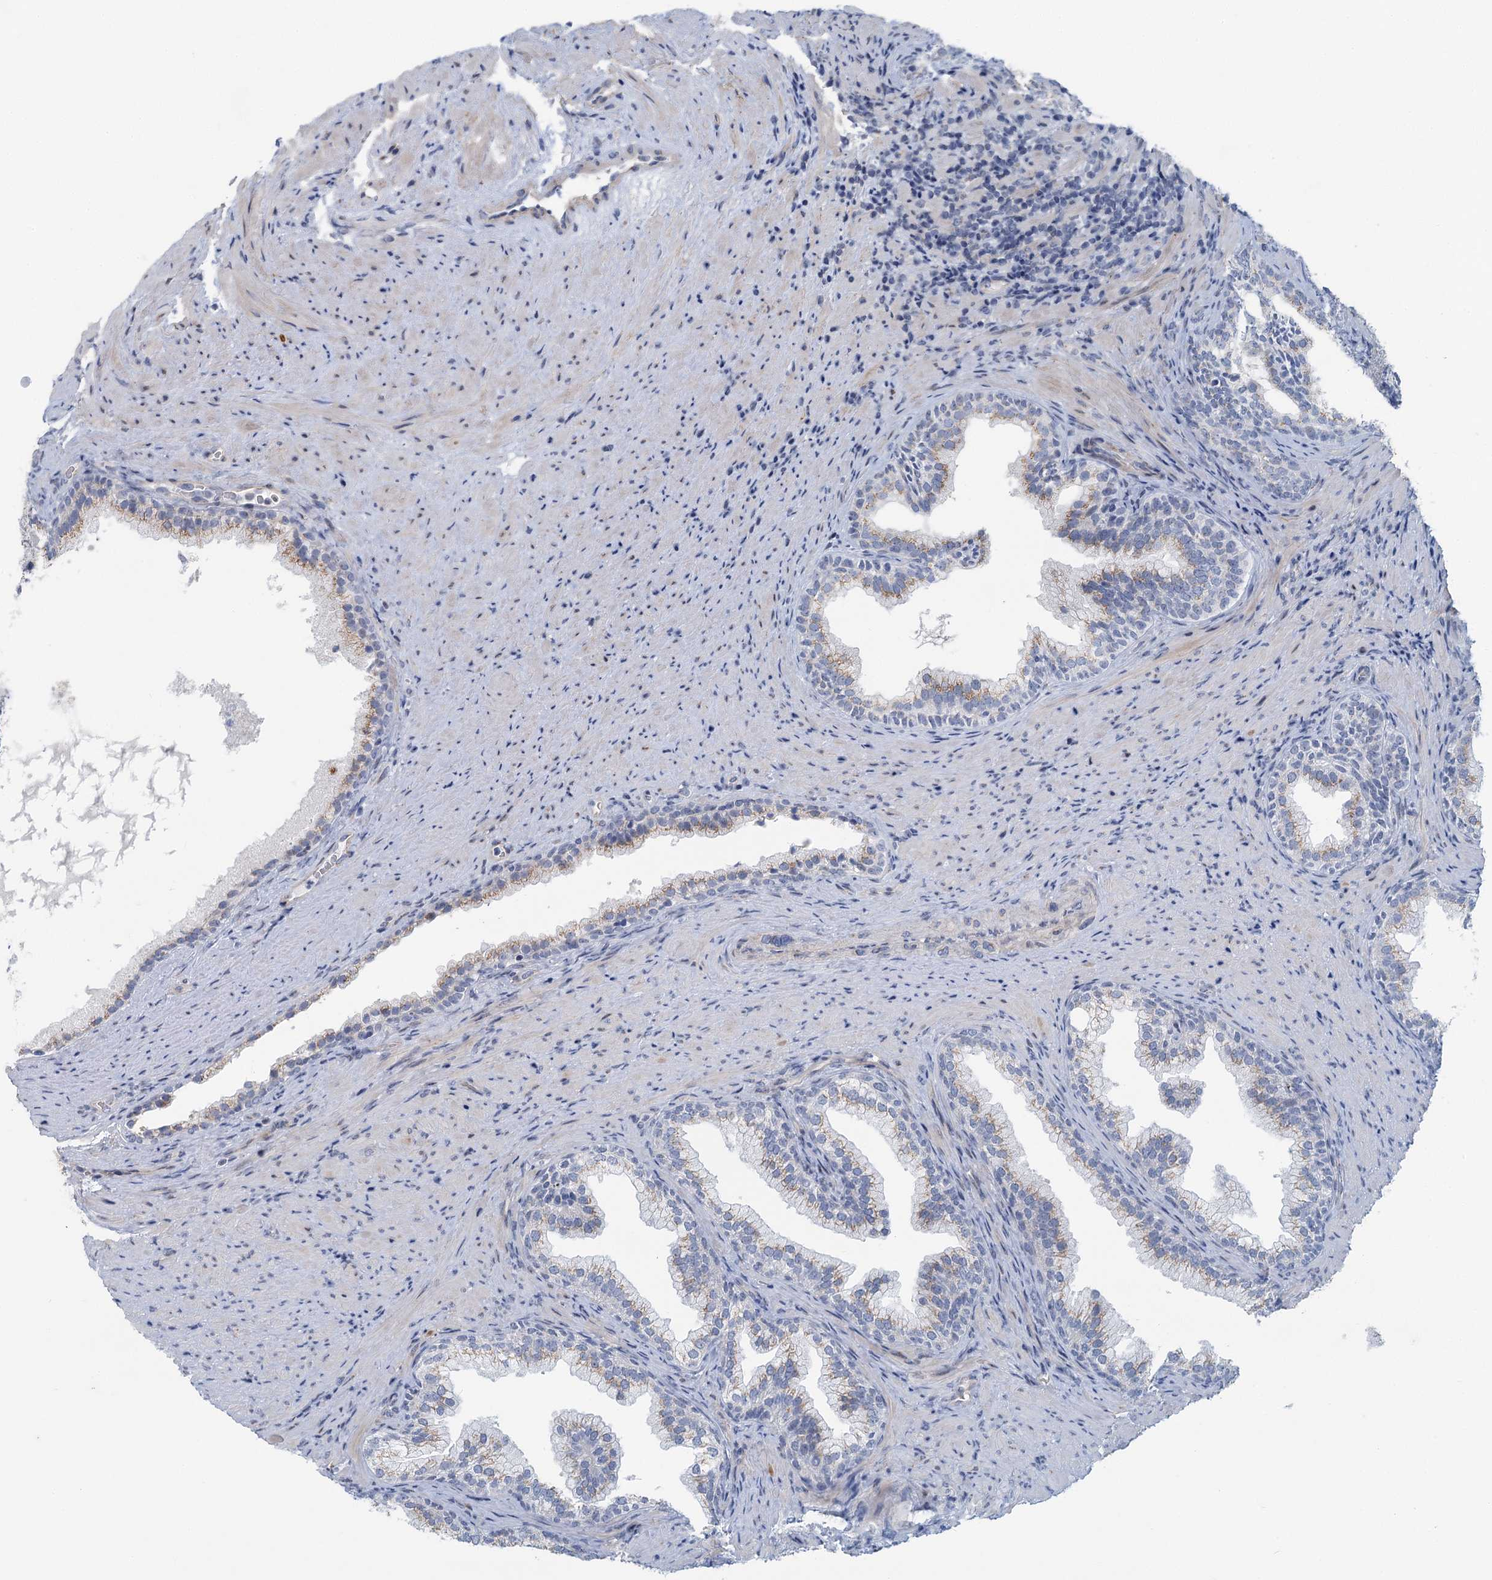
{"staining": {"intensity": "weak", "quantity": "25%-75%", "location": "cytoplasmic/membranous"}, "tissue": "prostate", "cell_type": "Glandular cells", "image_type": "normal", "snomed": [{"axis": "morphology", "description": "Normal tissue, NOS"}, {"axis": "topography", "description": "Prostate"}], "caption": "This photomicrograph reveals immunohistochemistry staining of normal human prostate, with low weak cytoplasmic/membranous expression in about 25%-75% of glandular cells.", "gene": "ZNF527", "patient": {"sex": "male", "age": 76}}